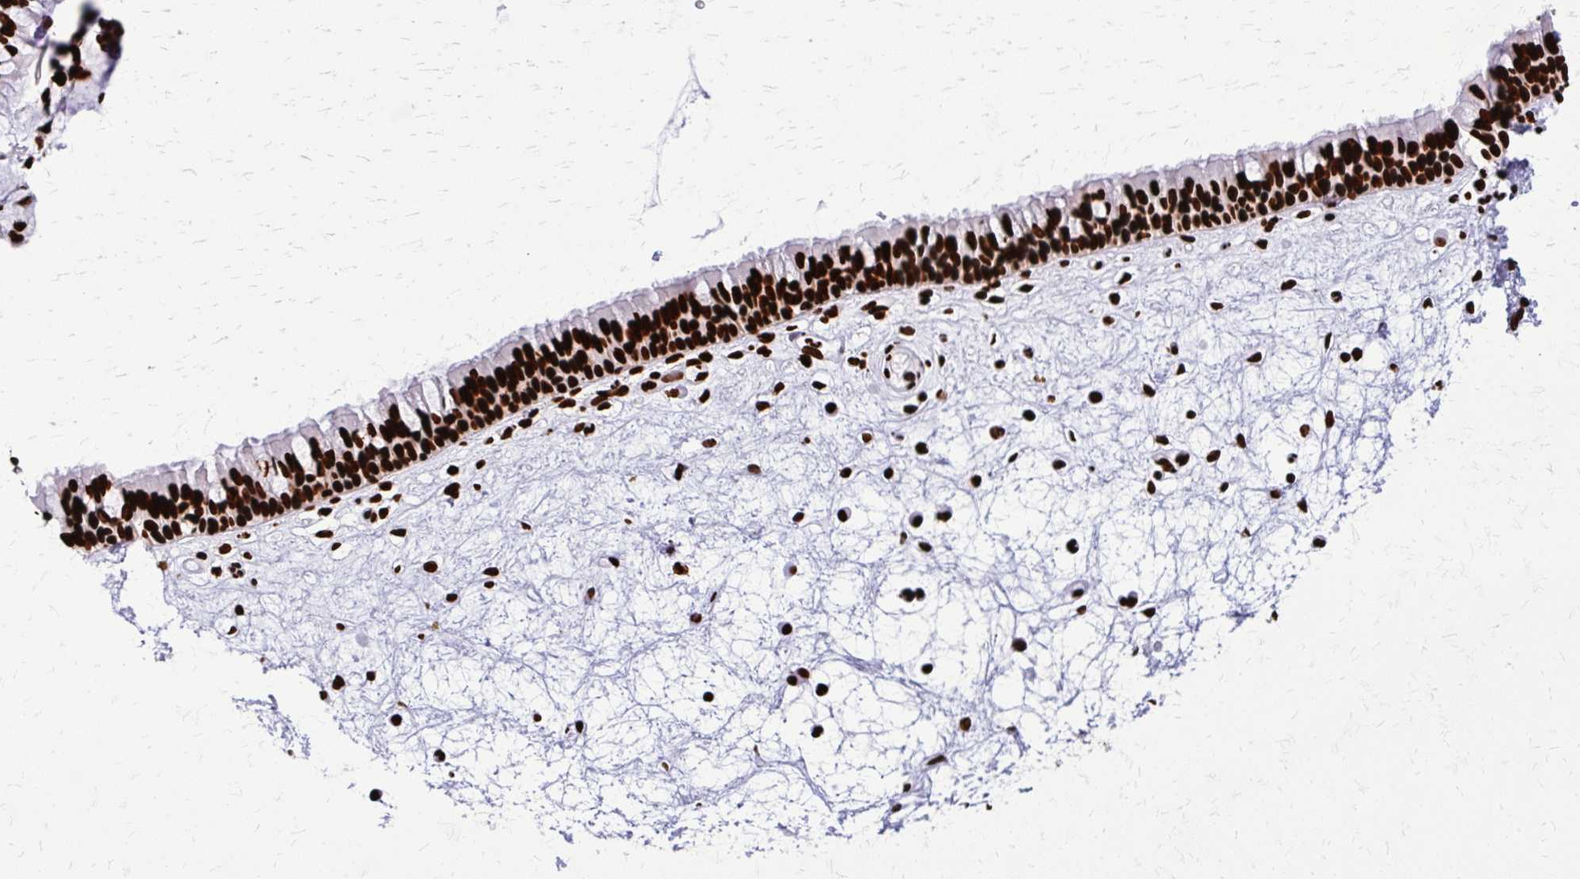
{"staining": {"intensity": "strong", "quantity": ">75%", "location": "nuclear"}, "tissue": "nasopharynx", "cell_type": "Respiratory epithelial cells", "image_type": "normal", "snomed": [{"axis": "morphology", "description": "Normal tissue, NOS"}, {"axis": "topography", "description": "Nasopharynx"}], "caption": "Strong nuclear expression for a protein is appreciated in about >75% of respiratory epithelial cells of unremarkable nasopharynx using IHC.", "gene": "SFPQ", "patient": {"sex": "male", "age": 69}}